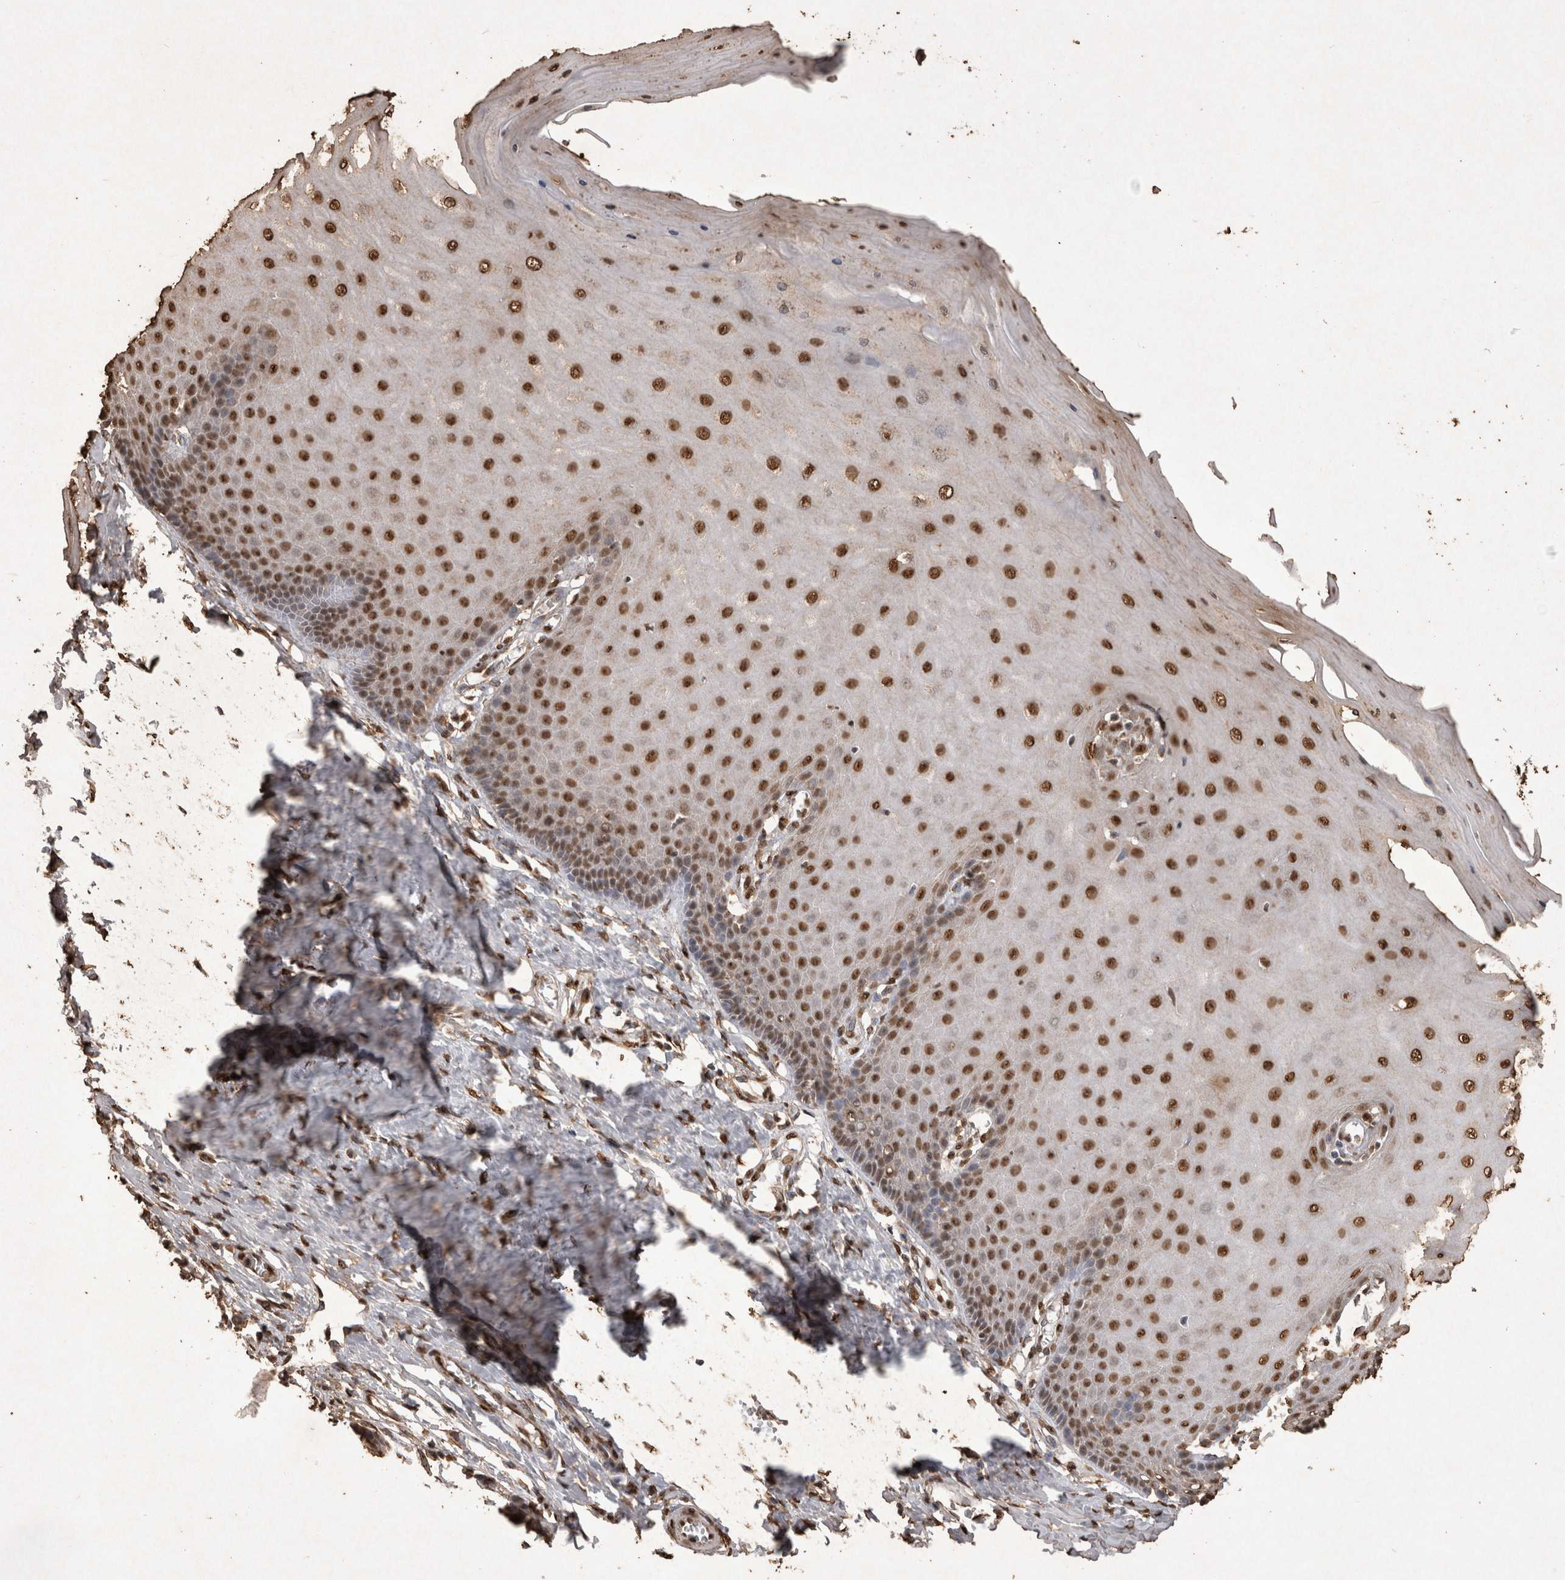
{"staining": {"intensity": "moderate", "quantity": ">75%", "location": "nuclear"}, "tissue": "cervix", "cell_type": "Glandular cells", "image_type": "normal", "snomed": [{"axis": "morphology", "description": "Normal tissue, NOS"}, {"axis": "topography", "description": "Cervix"}], "caption": "Cervix stained with a brown dye exhibits moderate nuclear positive positivity in approximately >75% of glandular cells.", "gene": "OAS2", "patient": {"sex": "female", "age": 55}}